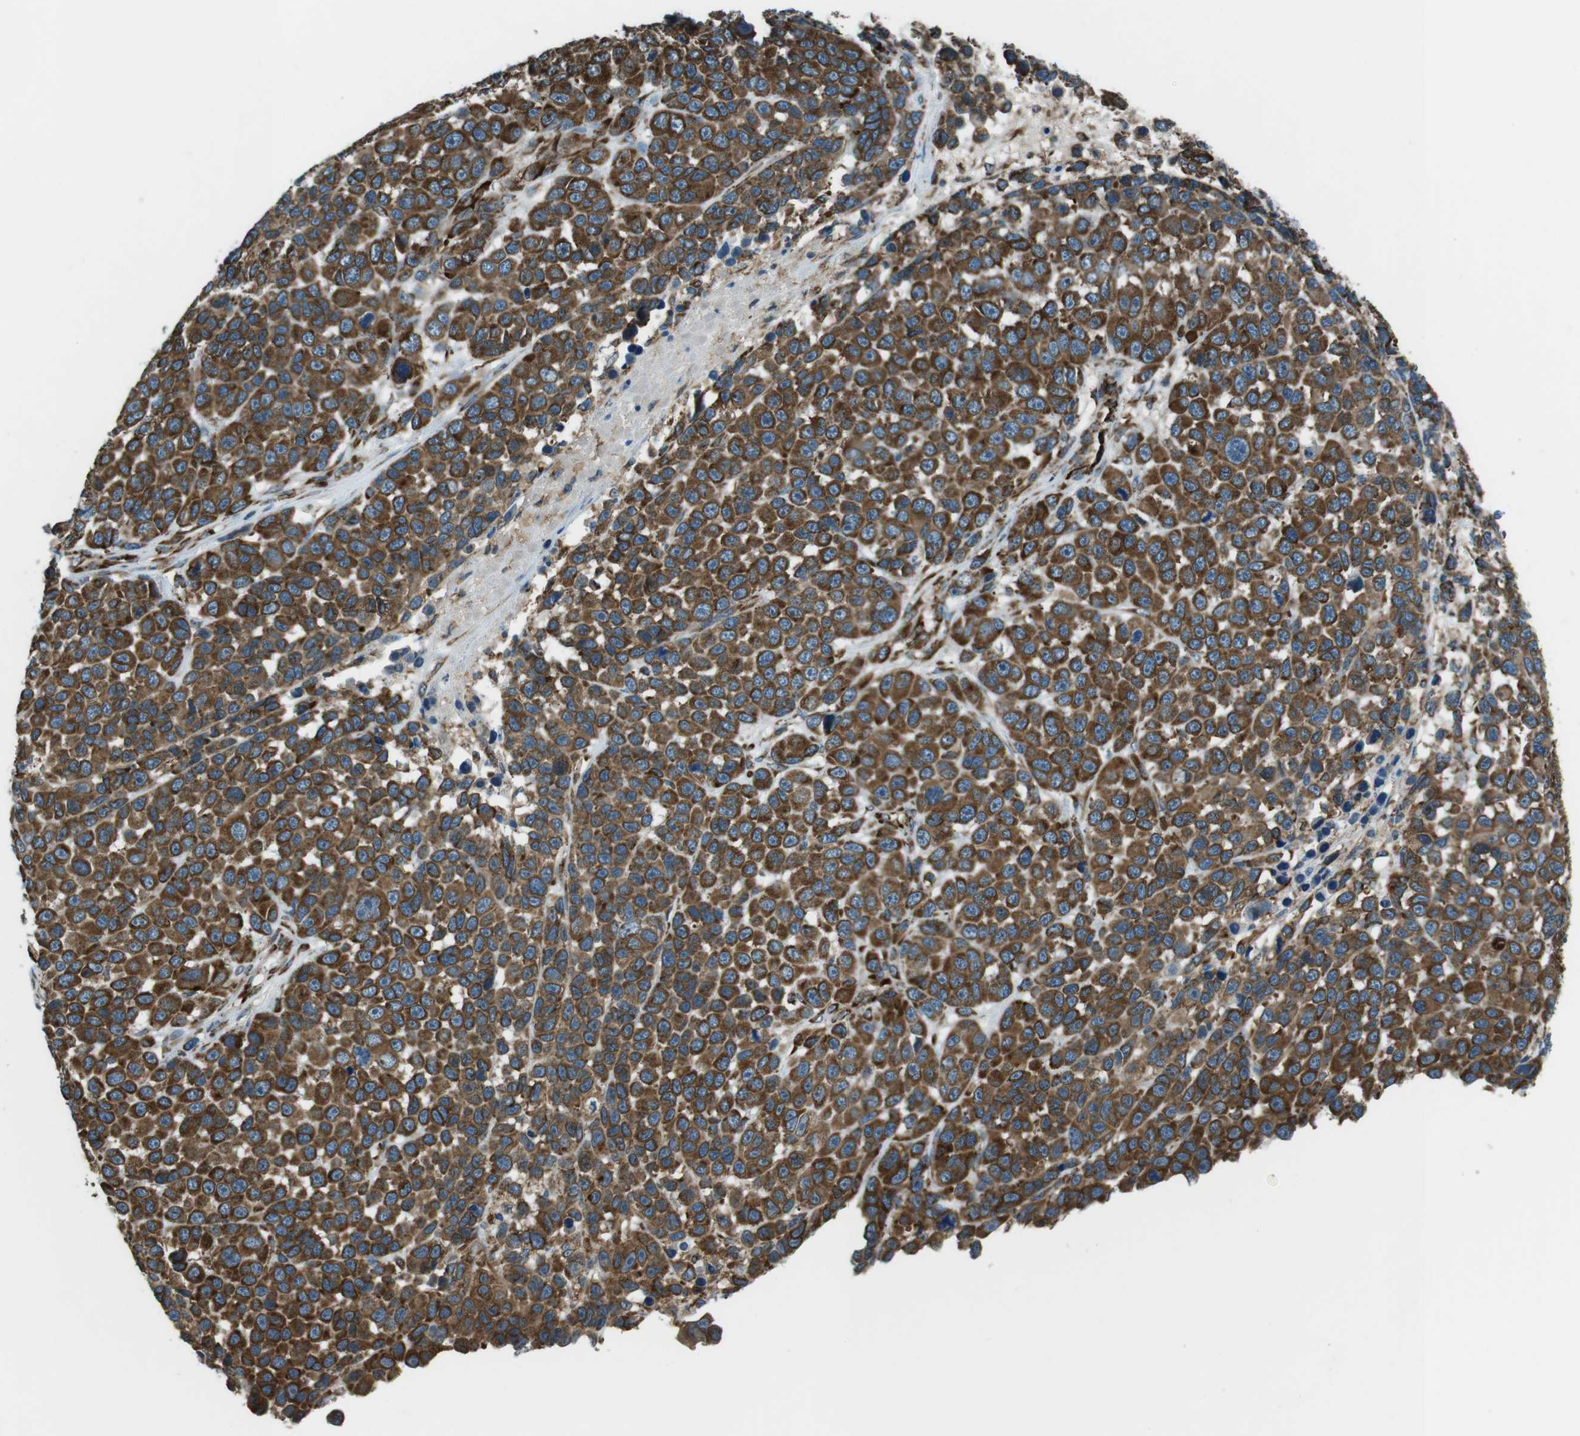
{"staining": {"intensity": "strong", "quantity": ">75%", "location": "cytoplasmic/membranous"}, "tissue": "melanoma", "cell_type": "Tumor cells", "image_type": "cancer", "snomed": [{"axis": "morphology", "description": "Malignant melanoma, NOS"}, {"axis": "topography", "description": "Skin"}], "caption": "A brown stain labels strong cytoplasmic/membranous staining of a protein in human malignant melanoma tumor cells.", "gene": "KTN1", "patient": {"sex": "male", "age": 53}}